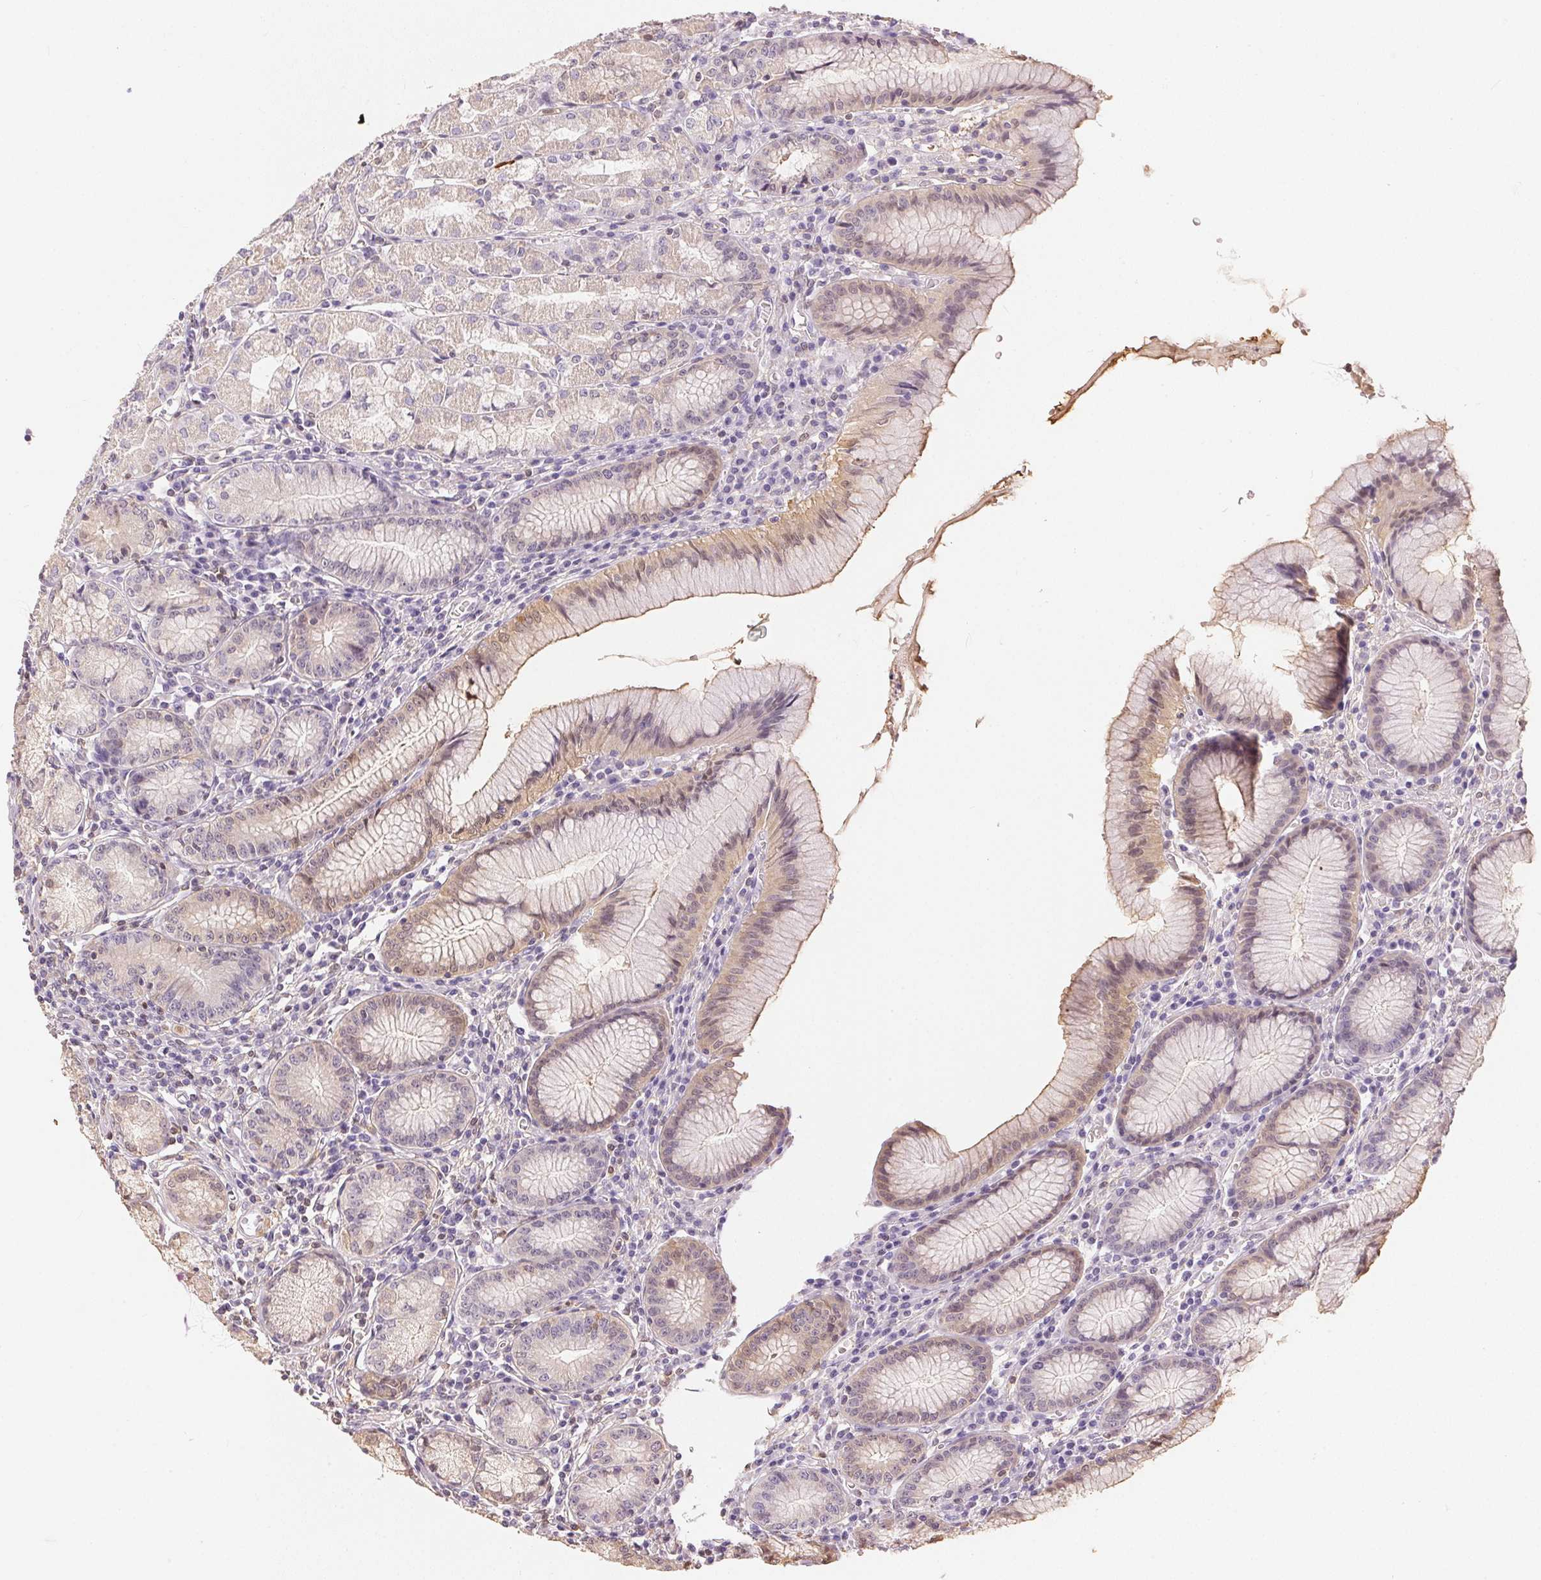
{"staining": {"intensity": "weak", "quantity": "<25%", "location": "cytoplasmic/membranous"}, "tissue": "stomach", "cell_type": "Glandular cells", "image_type": "normal", "snomed": [{"axis": "morphology", "description": "Normal tissue, NOS"}, {"axis": "topography", "description": "Stomach"}], "caption": "The photomicrograph displays no staining of glandular cells in normal stomach.", "gene": "S100A3", "patient": {"sex": "male", "age": 55}}